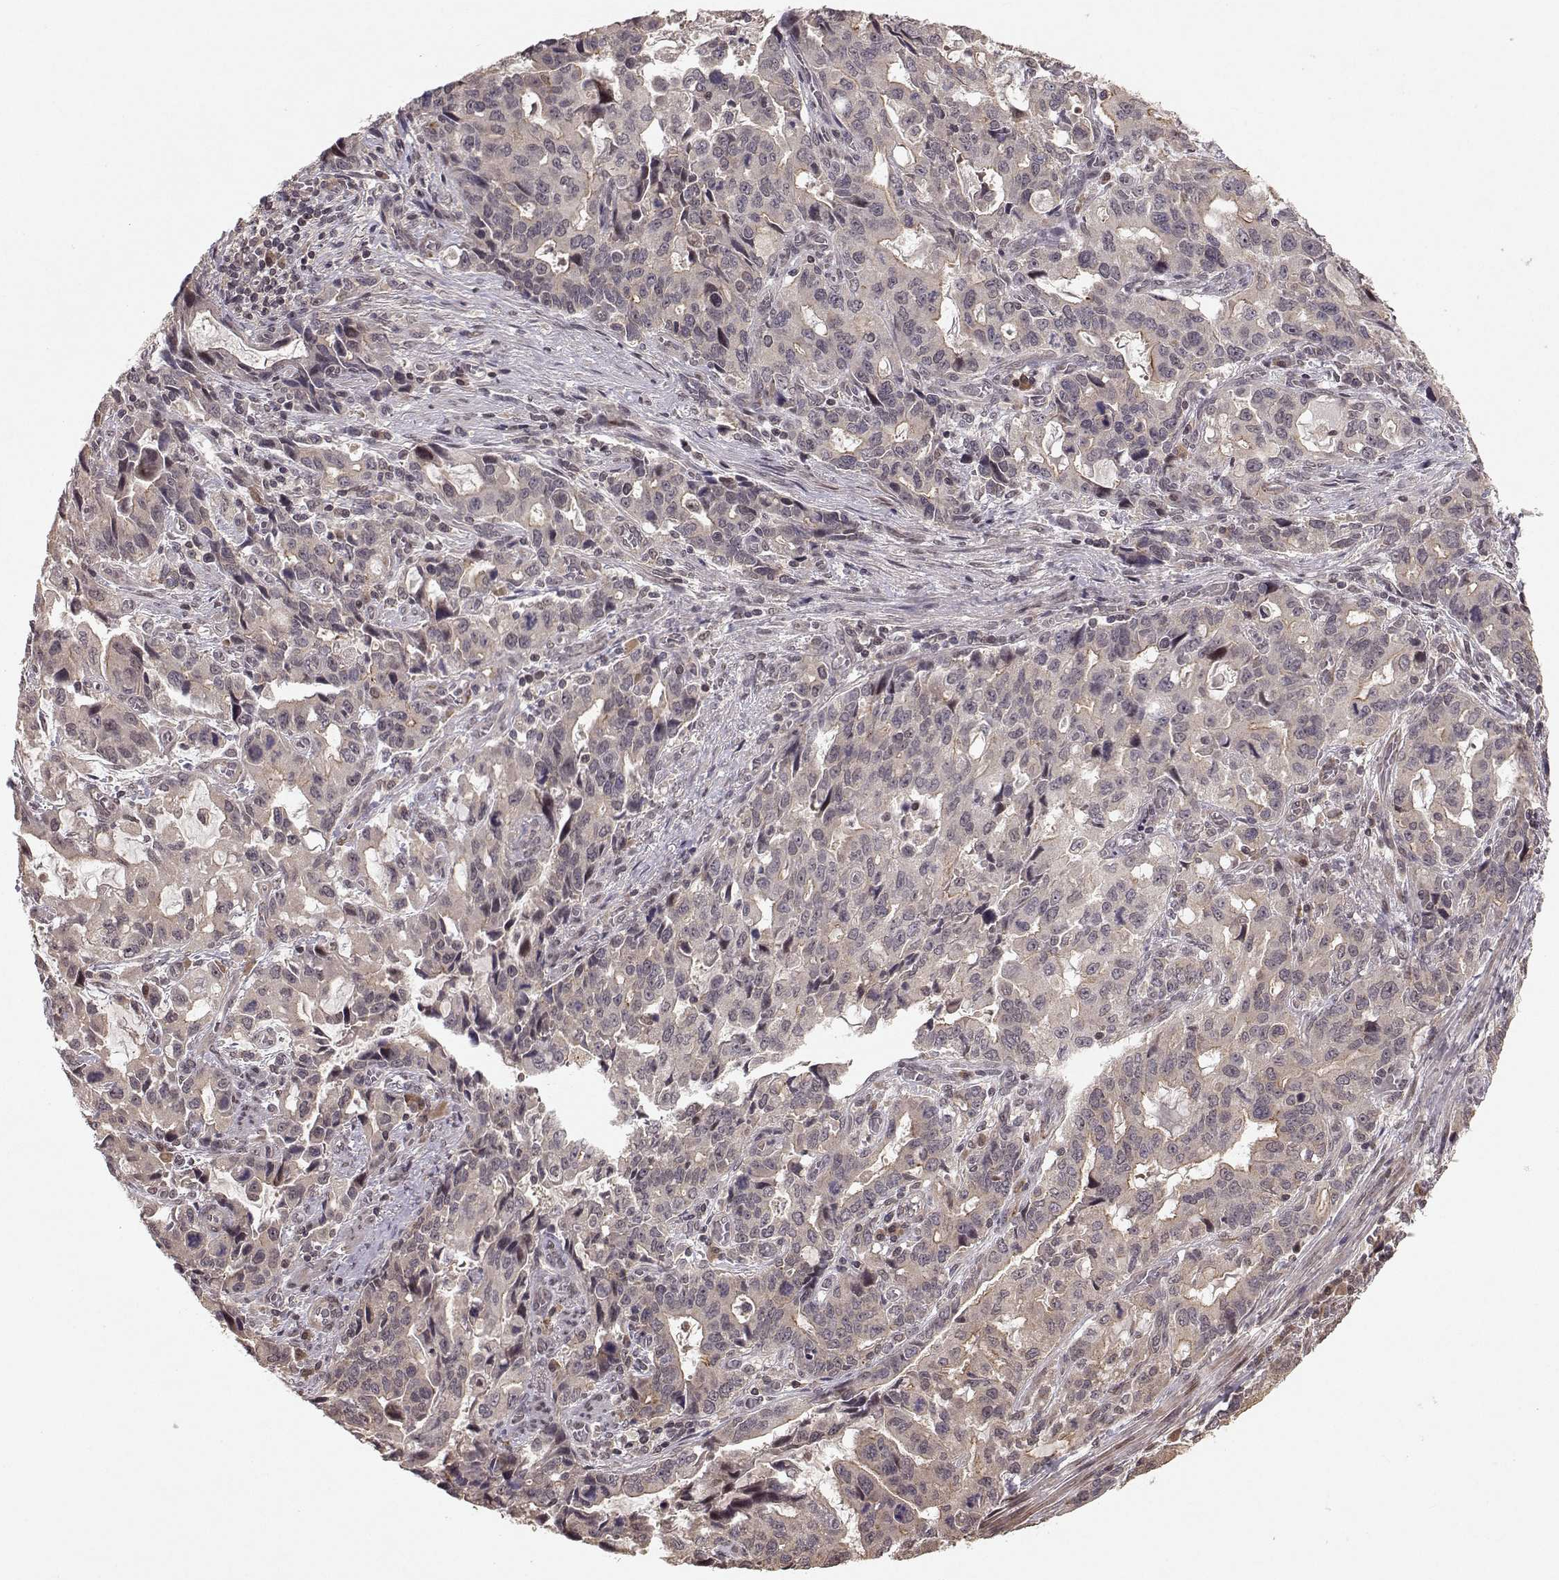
{"staining": {"intensity": "weak", "quantity": ">75%", "location": "cytoplasmic/membranous"}, "tissue": "stomach cancer", "cell_type": "Tumor cells", "image_type": "cancer", "snomed": [{"axis": "morphology", "description": "Adenocarcinoma, NOS"}, {"axis": "topography", "description": "Stomach, upper"}], "caption": "Immunohistochemistry (IHC) (DAB (3,3'-diaminobenzidine)) staining of human stomach cancer exhibits weak cytoplasmic/membranous protein expression in about >75% of tumor cells.", "gene": "PLEKHG3", "patient": {"sex": "male", "age": 85}}